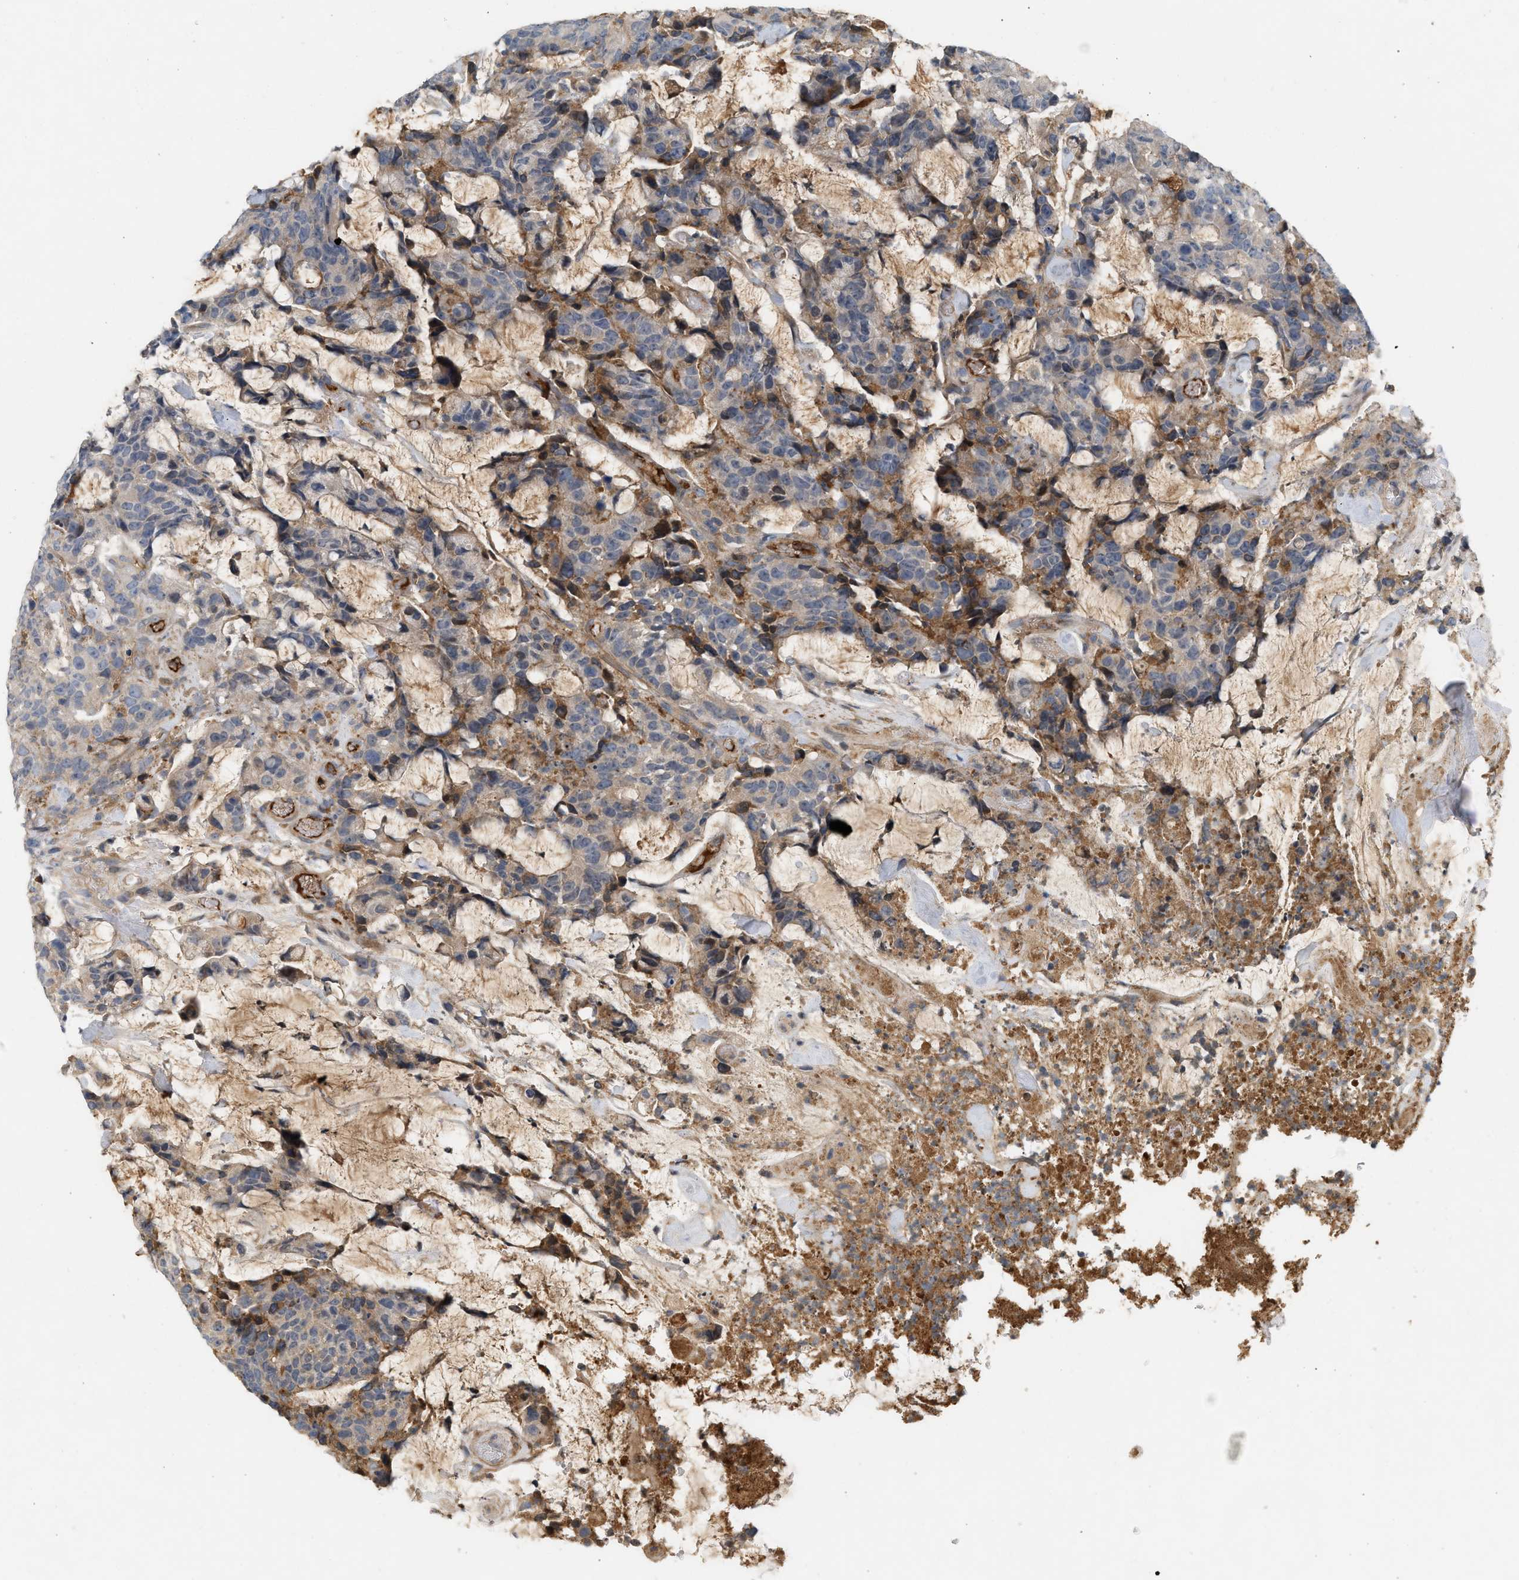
{"staining": {"intensity": "weak", "quantity": ">75%", "location": "cytoplasmic/membranous"}, "tissue": "colorectal cancer", "cell_type": "Tumor cells", "image_type": "cancer", "snomed": [{"axis": "morphology", "description": "Adenocarcinoma, NOS"}, {"axis": "topography", "description": "Colon"}], "caption": "Immunohistochemistry of human colorectal cancer displays low levels of weak cytoplasmic/membranous staining in approximately >75% of tumor cells. Ihc stains the protein of interest in brown and the nuclei are stained blue.", "gene": "F8", "patient": {"sex": "female", "age": 86}}